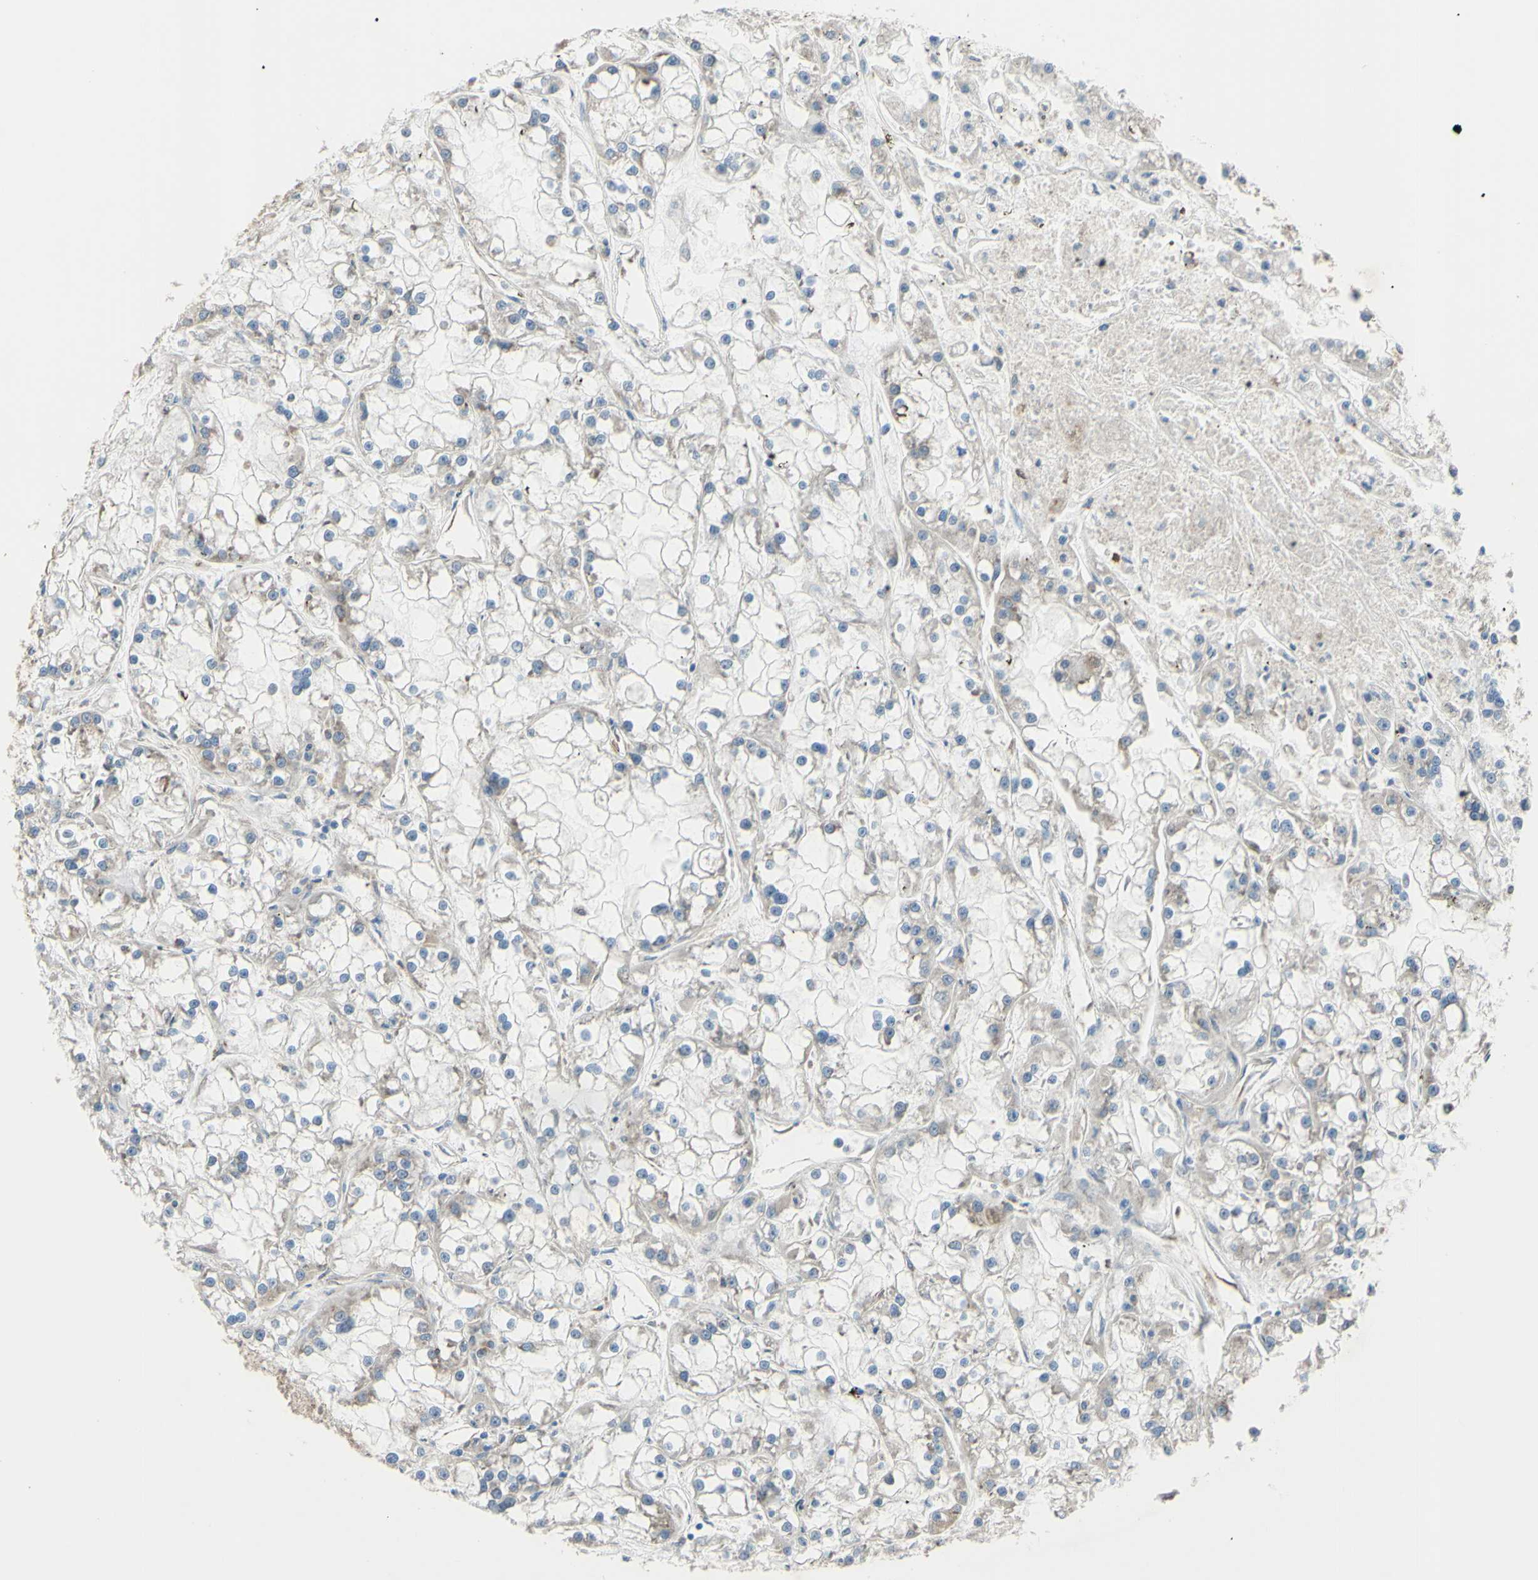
{"staining": {"intensity": "negative", "quantity": "none", "location": "none"}, "tissue": "renal cancer", "cell_type": "Tumor cells", "image_type": "cancer", "snomed": [{"axis": "morphology", "description": "Adenocarcinoma, NOS"}, {"axis": "topography", "description": "Kidney"}], "caption": "Human renal cancer (adenocarcinoma) stained for a protein using IHC reveals no expression in tumor cells.", "gene": "IGSF9B", "patient": {"sex": "female", "age": 52}}